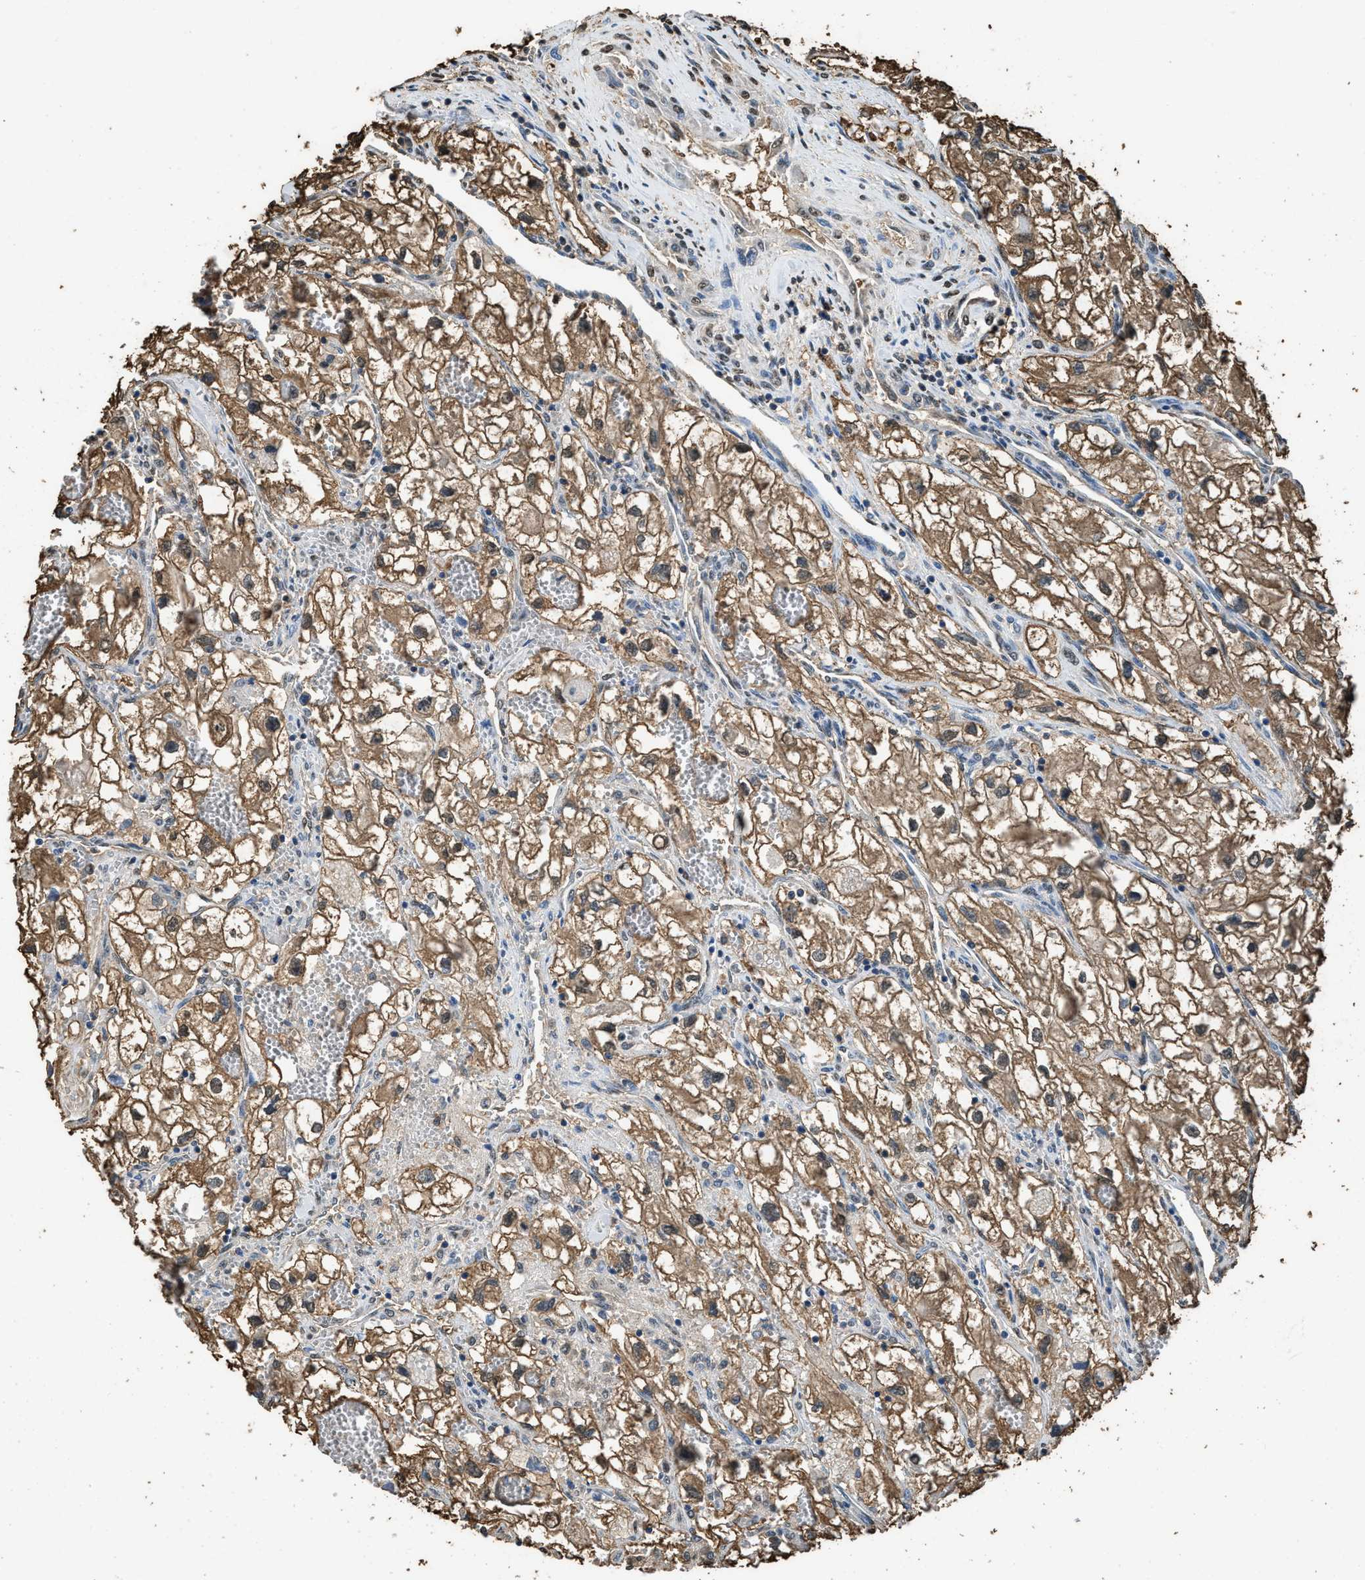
{"staining": {"intensity": "moderate", "quantity": ">75%", "location": "cytoplasmic/membranous"}, "tissue": "renal cancer", "cell_type": "Tumor cells", "image_type": "cancer", "snomed": [{"axis": "morphology", "description": "Adenocarcinoma, NOS"}, {"axis": "topography", "description": "Kidney"}], "caption": "IHC (DAB) staining of renal cancer (adenocarcinoma) exhibits moderate cytoplasmic/membranous protein positivity in approximately >75% of tumor cells.", "gene": "GAPDH", "patient": {"sex": "female", "age": 70}}